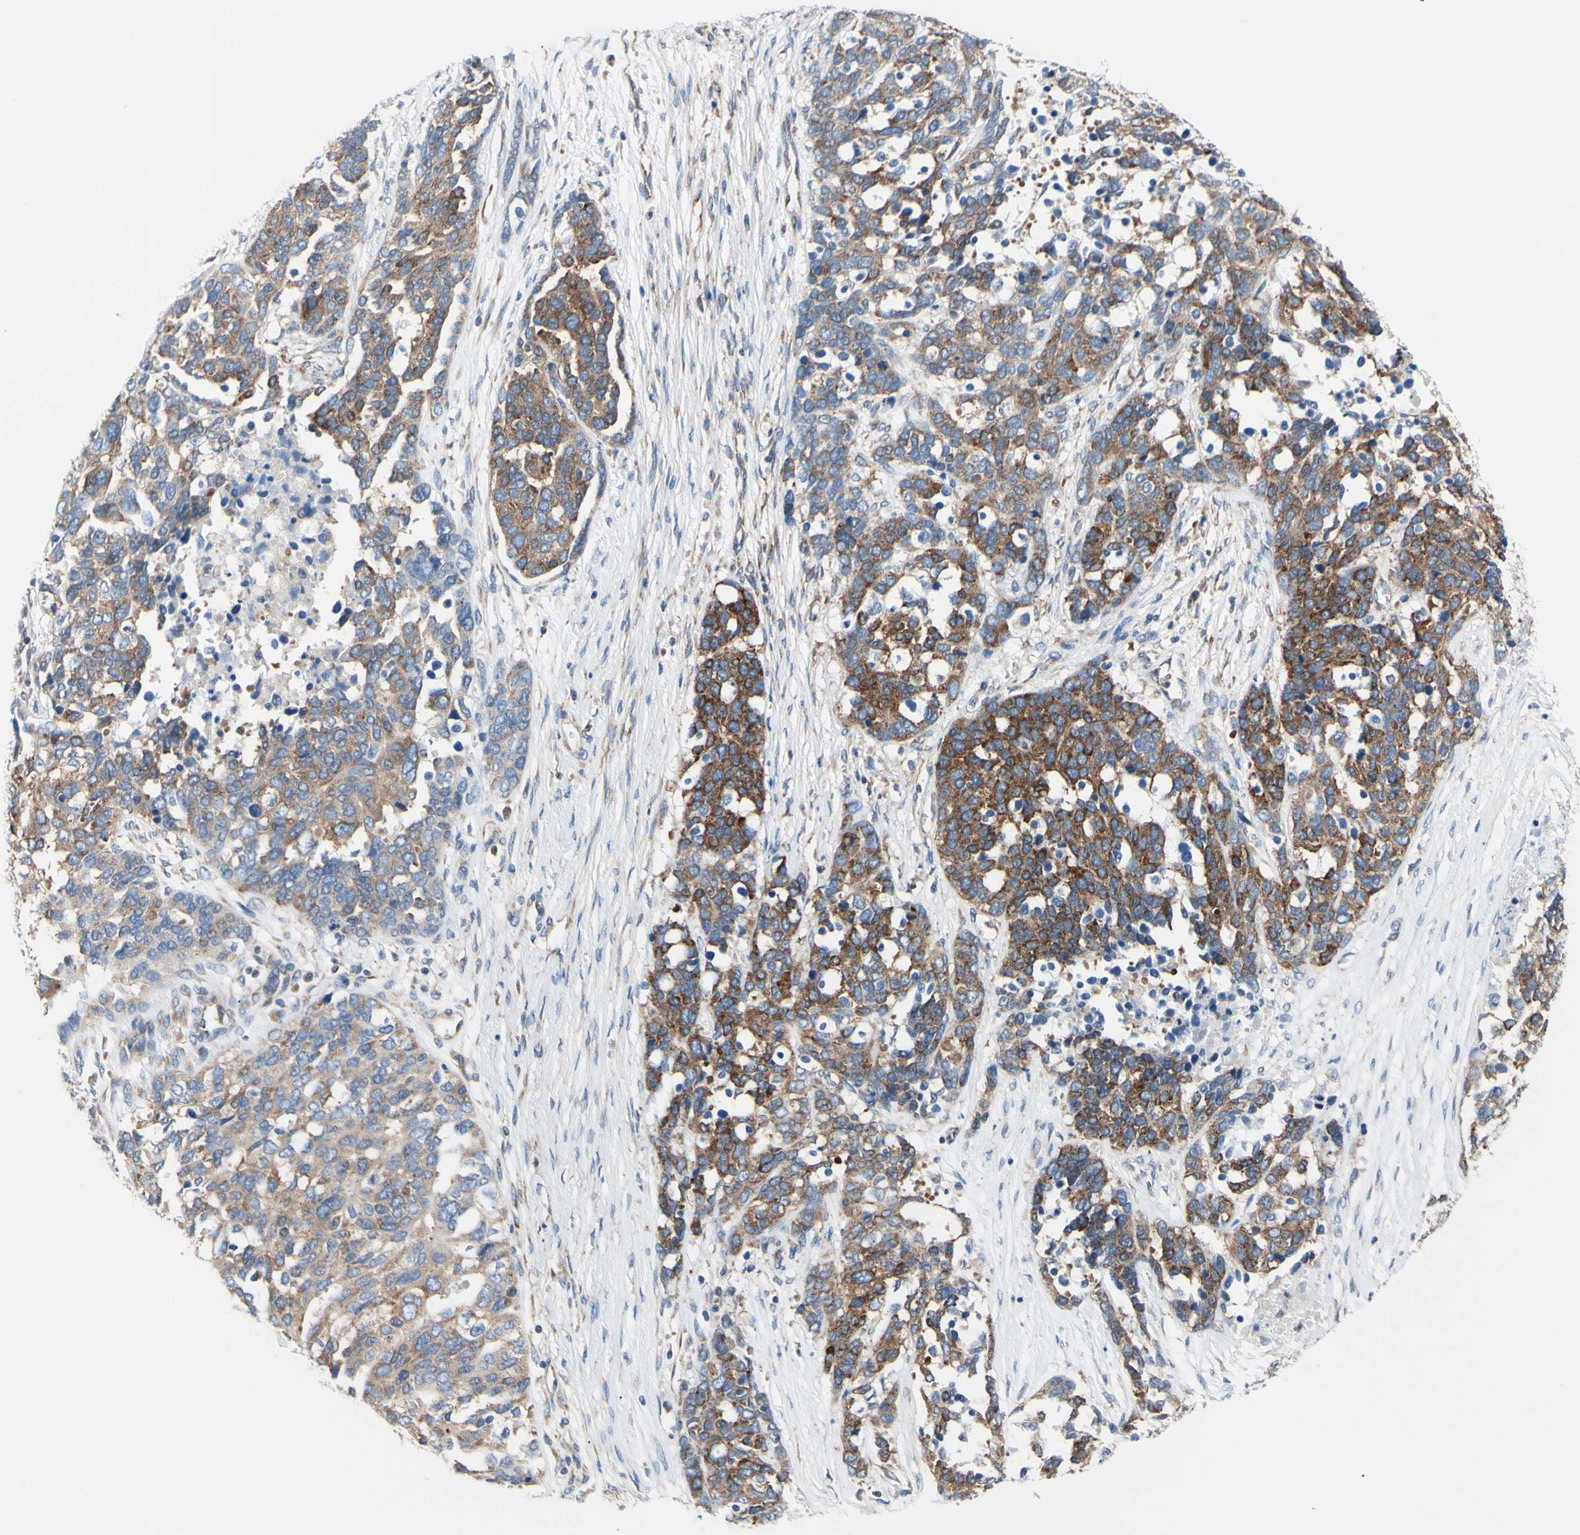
{"staining": {"intensity": "strong", "quantity": "25%-75%", "location": "cytoplasmic/membranous"}, "tissue": "ovarian cancer", "cell_type": "Tumor cells", "image_type": "cancer", "snomed": [{"axis": "morphology", "description": "Cystadenocarcinoma, serous, NOS"}, {"axis": "topography", "description": "Ovary"}], "caption": "A histopathology image of ovarian cancer stained for a protein shows strong cytoplasmic/membranous brown staining in tumor cells. The protein is shown in brown color, while the nuclei are stained blue.", "gene": "FMR1", "patient": {"sex": "female", "age": 44}}